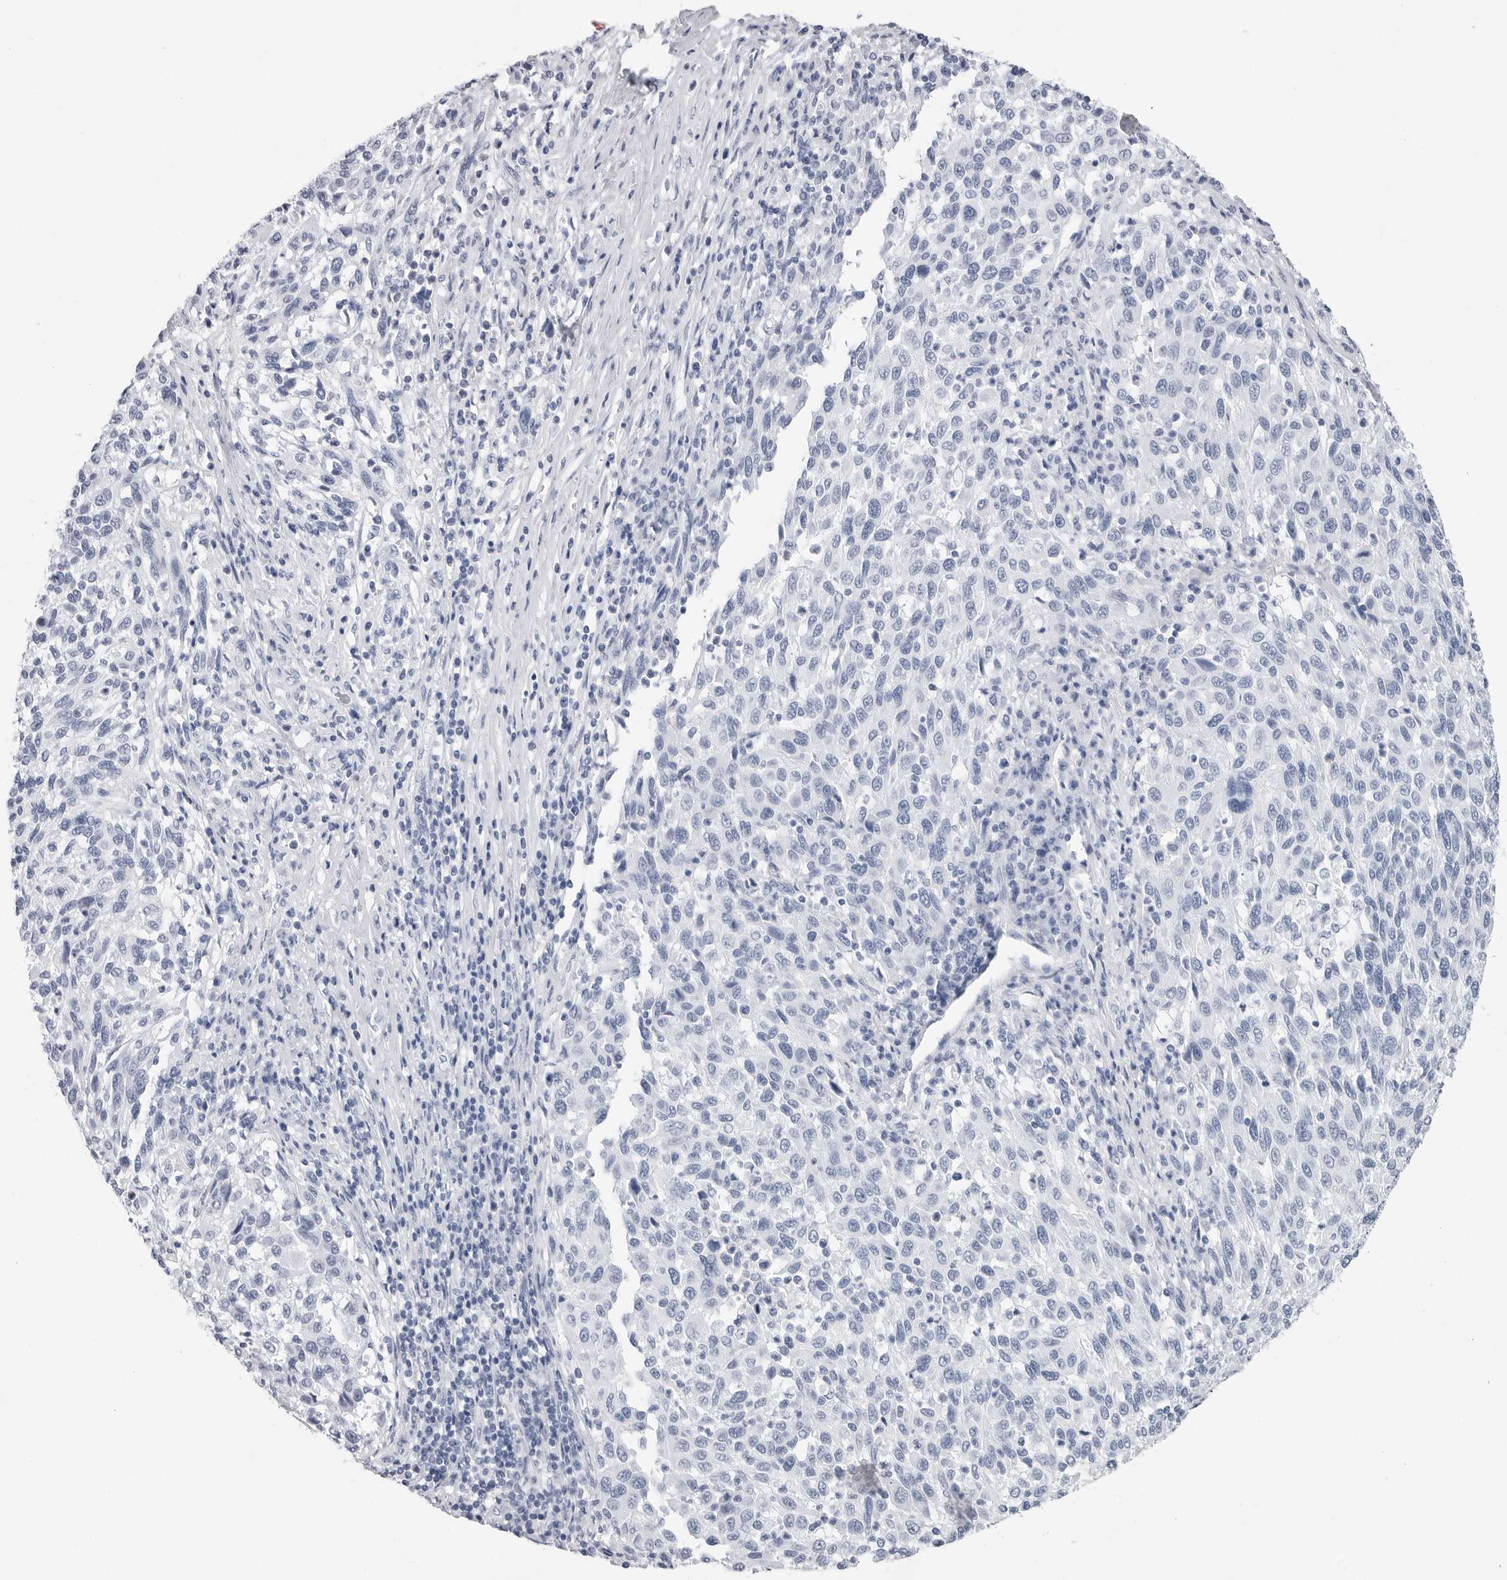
{"staining": {"intensity": "negative", "quantity": "none", "location": "none"}, "tissue": "melanoma", "cell_type": "Tumor cells", "image_type": "cancer", "snomed": [{"axis": "morphology", "description": "Malignant melanoma, Metastatic site"}, {"axis": "topography", "description": "Lymph node"}], "caption": "A high-resolution micrograph shows IHC staining of malignant melanoma (metastatic site), which shows no significant positivity in tumor cells.", "gene": "CSH1", "patient": {"sex": "male", "age": 61}}